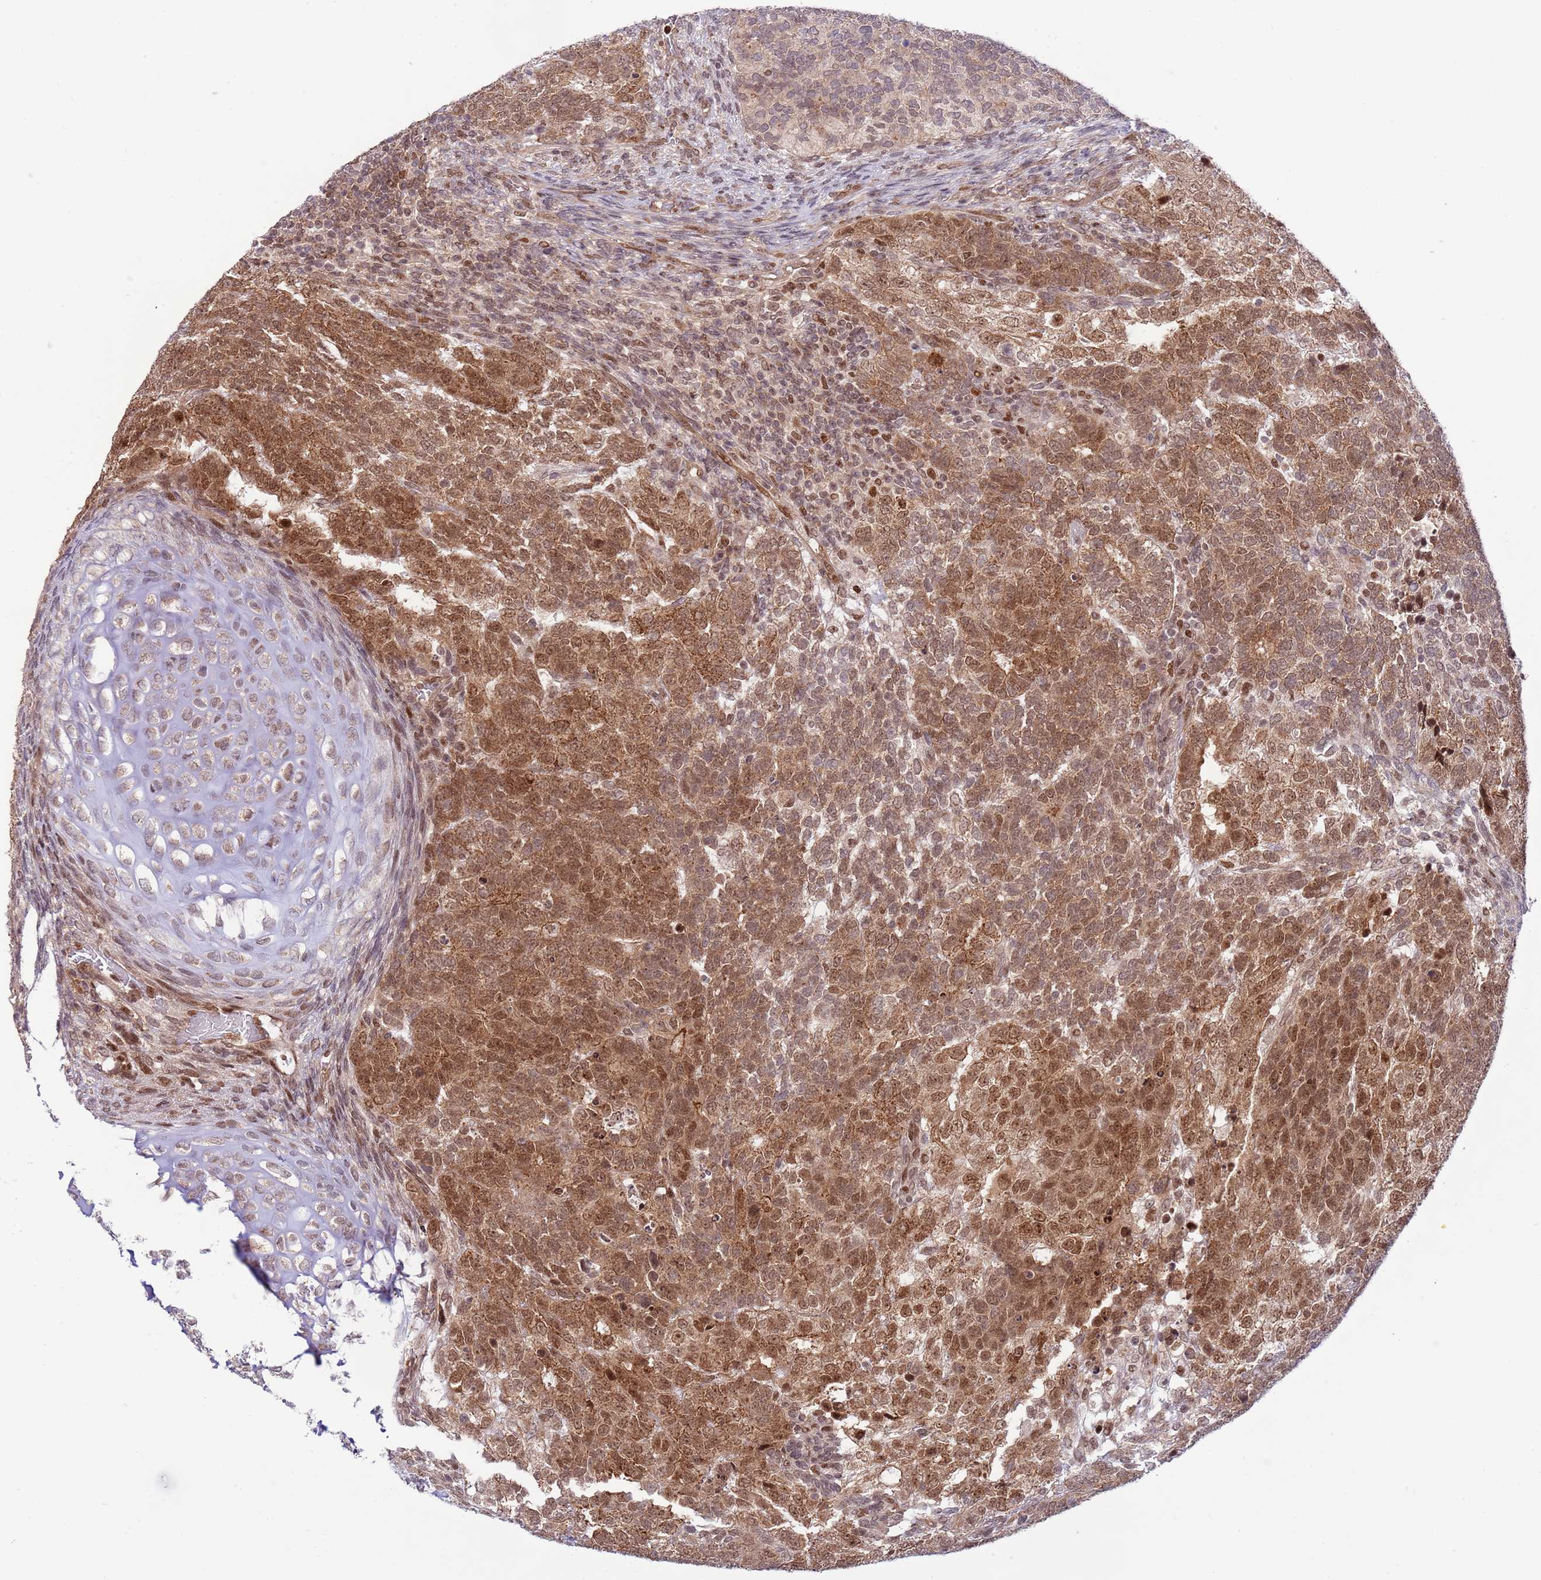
{"staining": {"intensity": "moderate", "quantity": ">75%", "location": "cytoplasmic/membranous,nuclear"}, "tissue": "testis cancer", "cell_type": "Tumor cells", "image_type": "cancer", "snomed": [{"axis": "morphology", "description": "Carcinoma, Embryonal, NOS"}, {"axis": "topography", "description": "Testis"}], "caption": "An immunohistochemistry histopathology image of neoplastic tissue is shown. Protein staining in brown shows moderate cytoplasmic/membranous and nuclear positivity in testis embryonal carcinoma within tumor cells. The staining is performed using DAB (3,3'-diaminobenzidine) brown chromogen to label protein expression. The nuclei are counter-stained blue using hematoxylin.", "gene": "CHD1", "patient": {"sex": "male", "age": 23}}